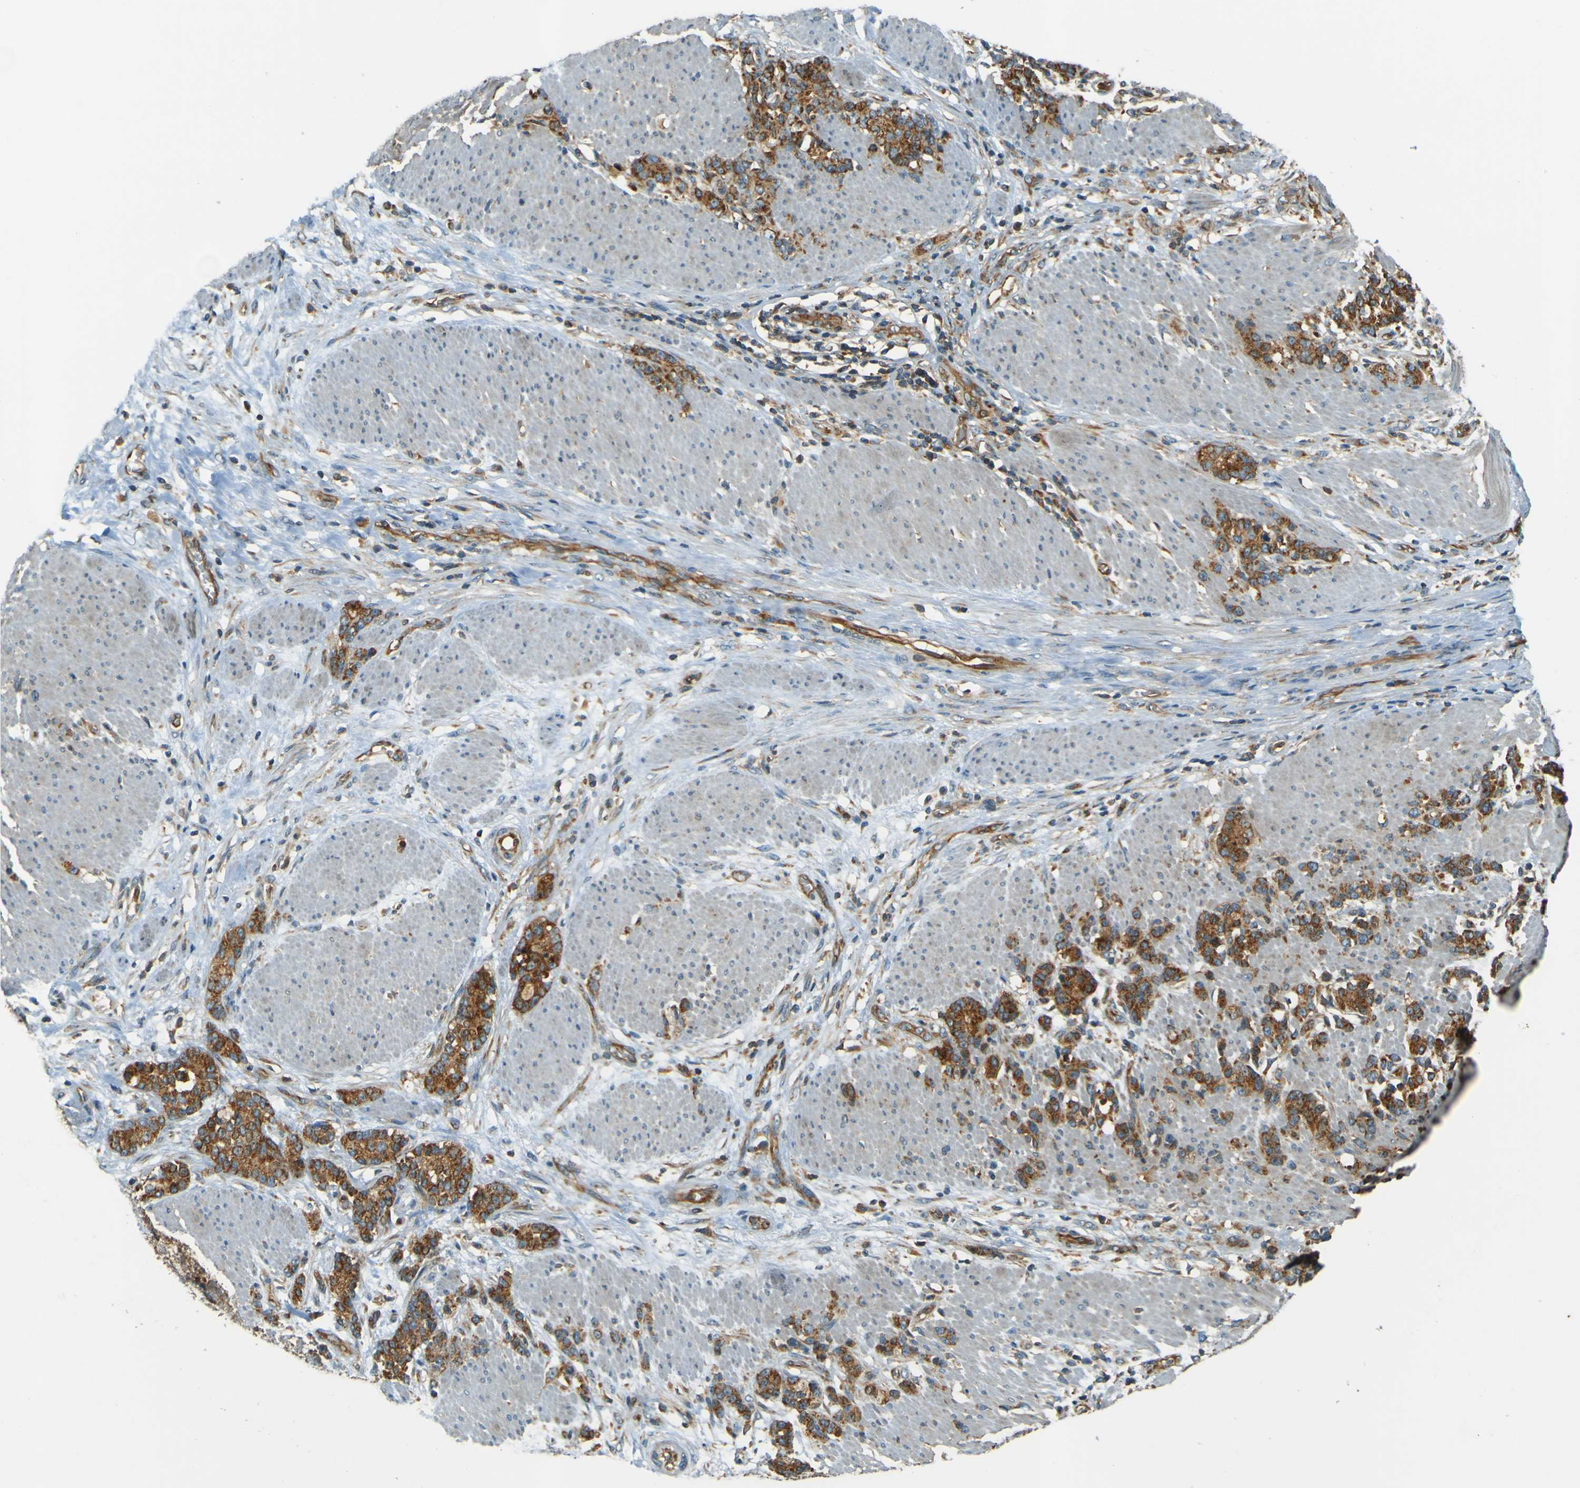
{"staining": {"intensity": "strong", "quantity": ">75%", "location": "cytoplasmic/membranous"}, "tissue": "stomach cancer", "cell_type": "Tumor cells", "image_type": "cancer", "snomed": [{"axis": "morphology", "description": "Adenocarcinoma, NOS"}, {"axis": "topography", "description": "Stomach, lower"}], "caption": "Stomach cancer stained with IHC reveals strong cytoplasmic/membranous positivity in approximately >75% of tumor cells.", "gene": "DNAJC5", "patient": {"sex": "male", "age": 88}}